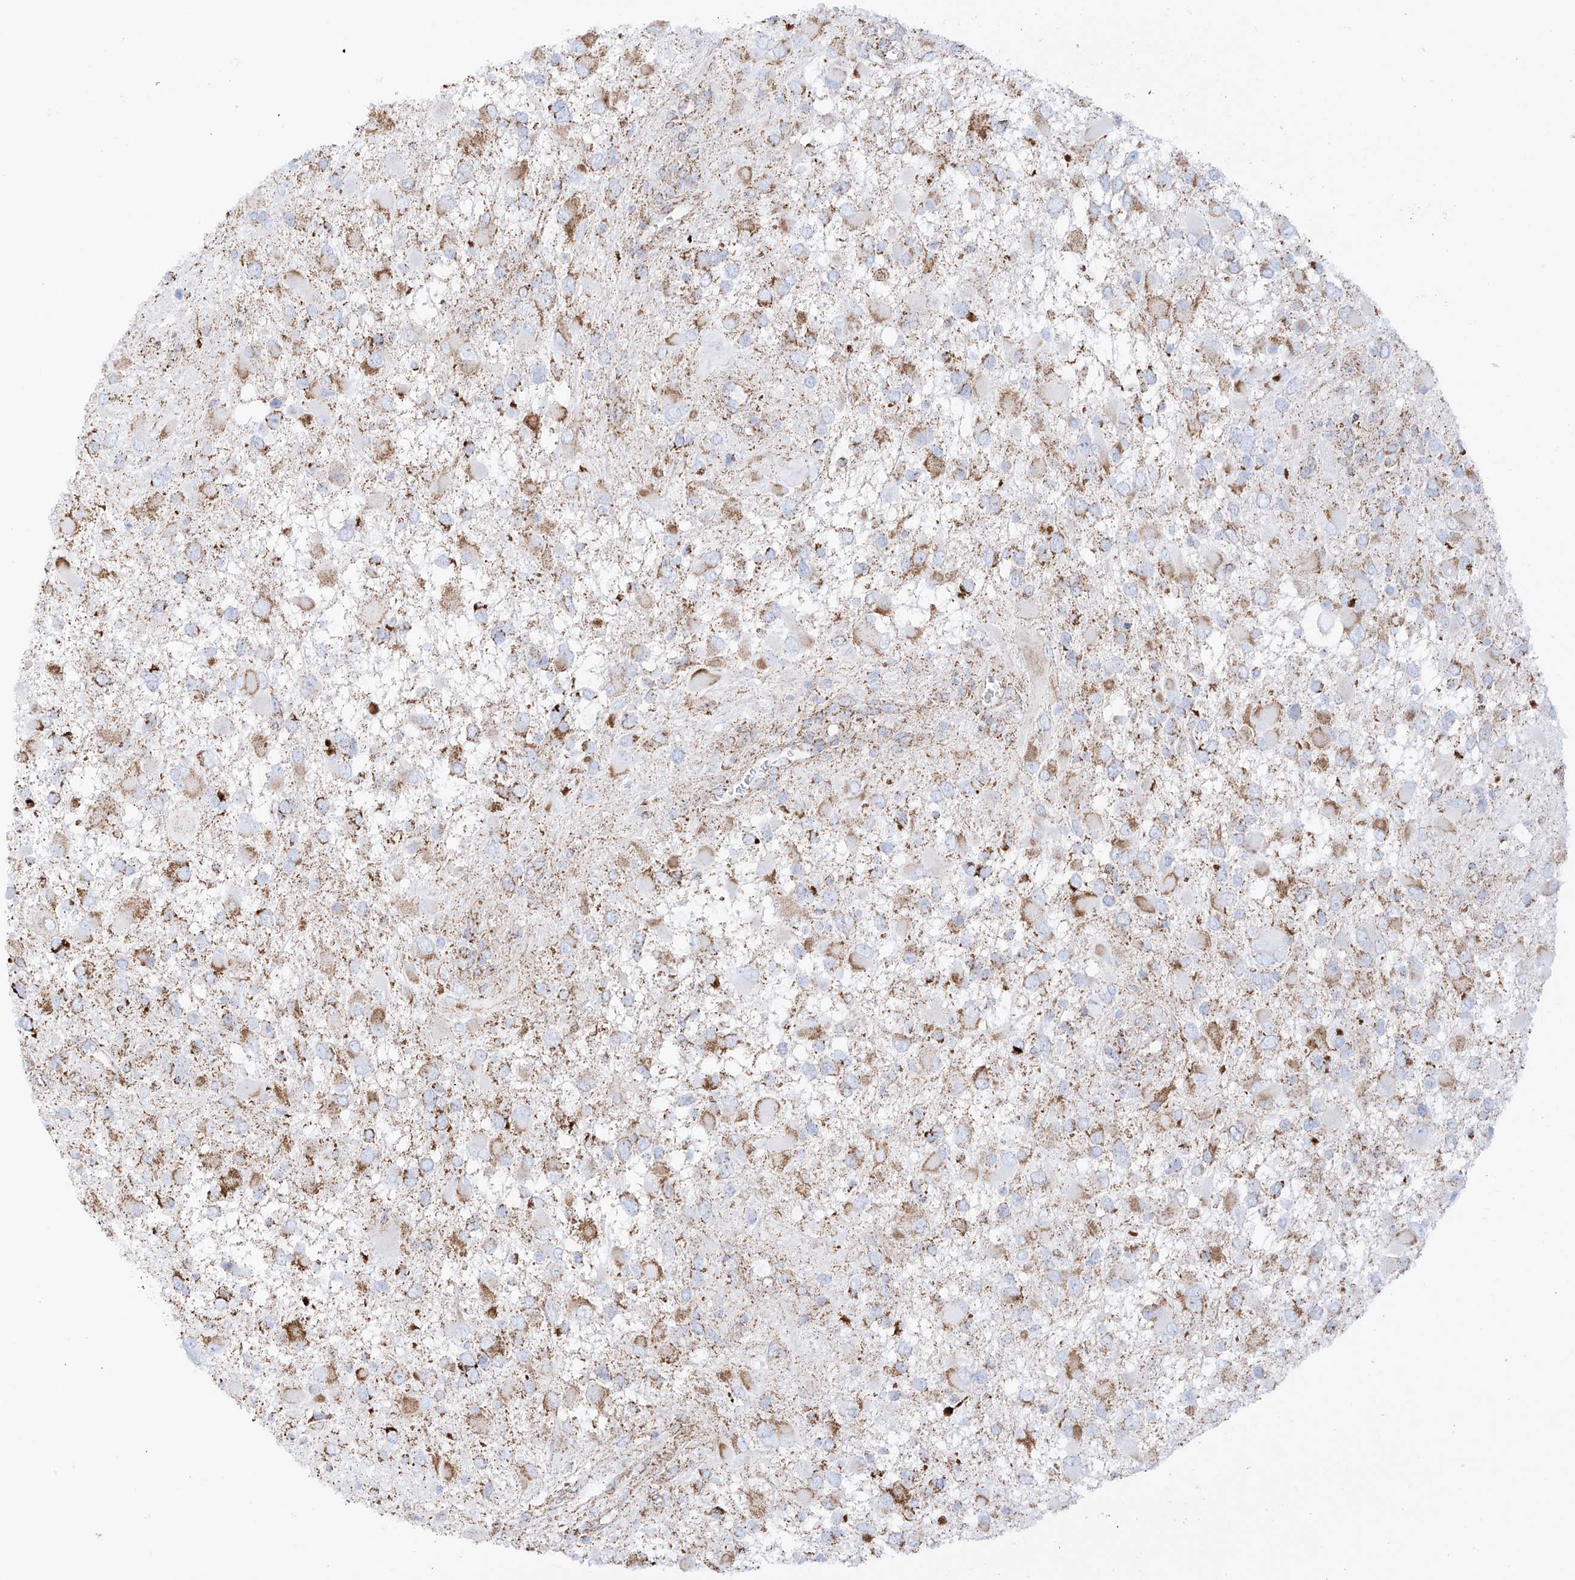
{"staining": {"intensity": "moderate", "quantity": "25%-75%", "location": "cytoplasmic/membranous"}, "tissue": "glioma", "cell_type": "Tumor cells", "image_type": "cancer", "snomed": [{"axis": "morphology", "description": "Glioma, malignant, High grade"}, {"axis": "topography", "description": "Brain"}], "caption": "This image shows glioma stained with immunohistochemistry to label a protein in brown. The cytoplasmic/membranous of tumor cells show moderate positivity for the protein. Nuclei are counter-stained blue.", "gene": "XKR3", "patient": {"sex": "male", "age": 53}}